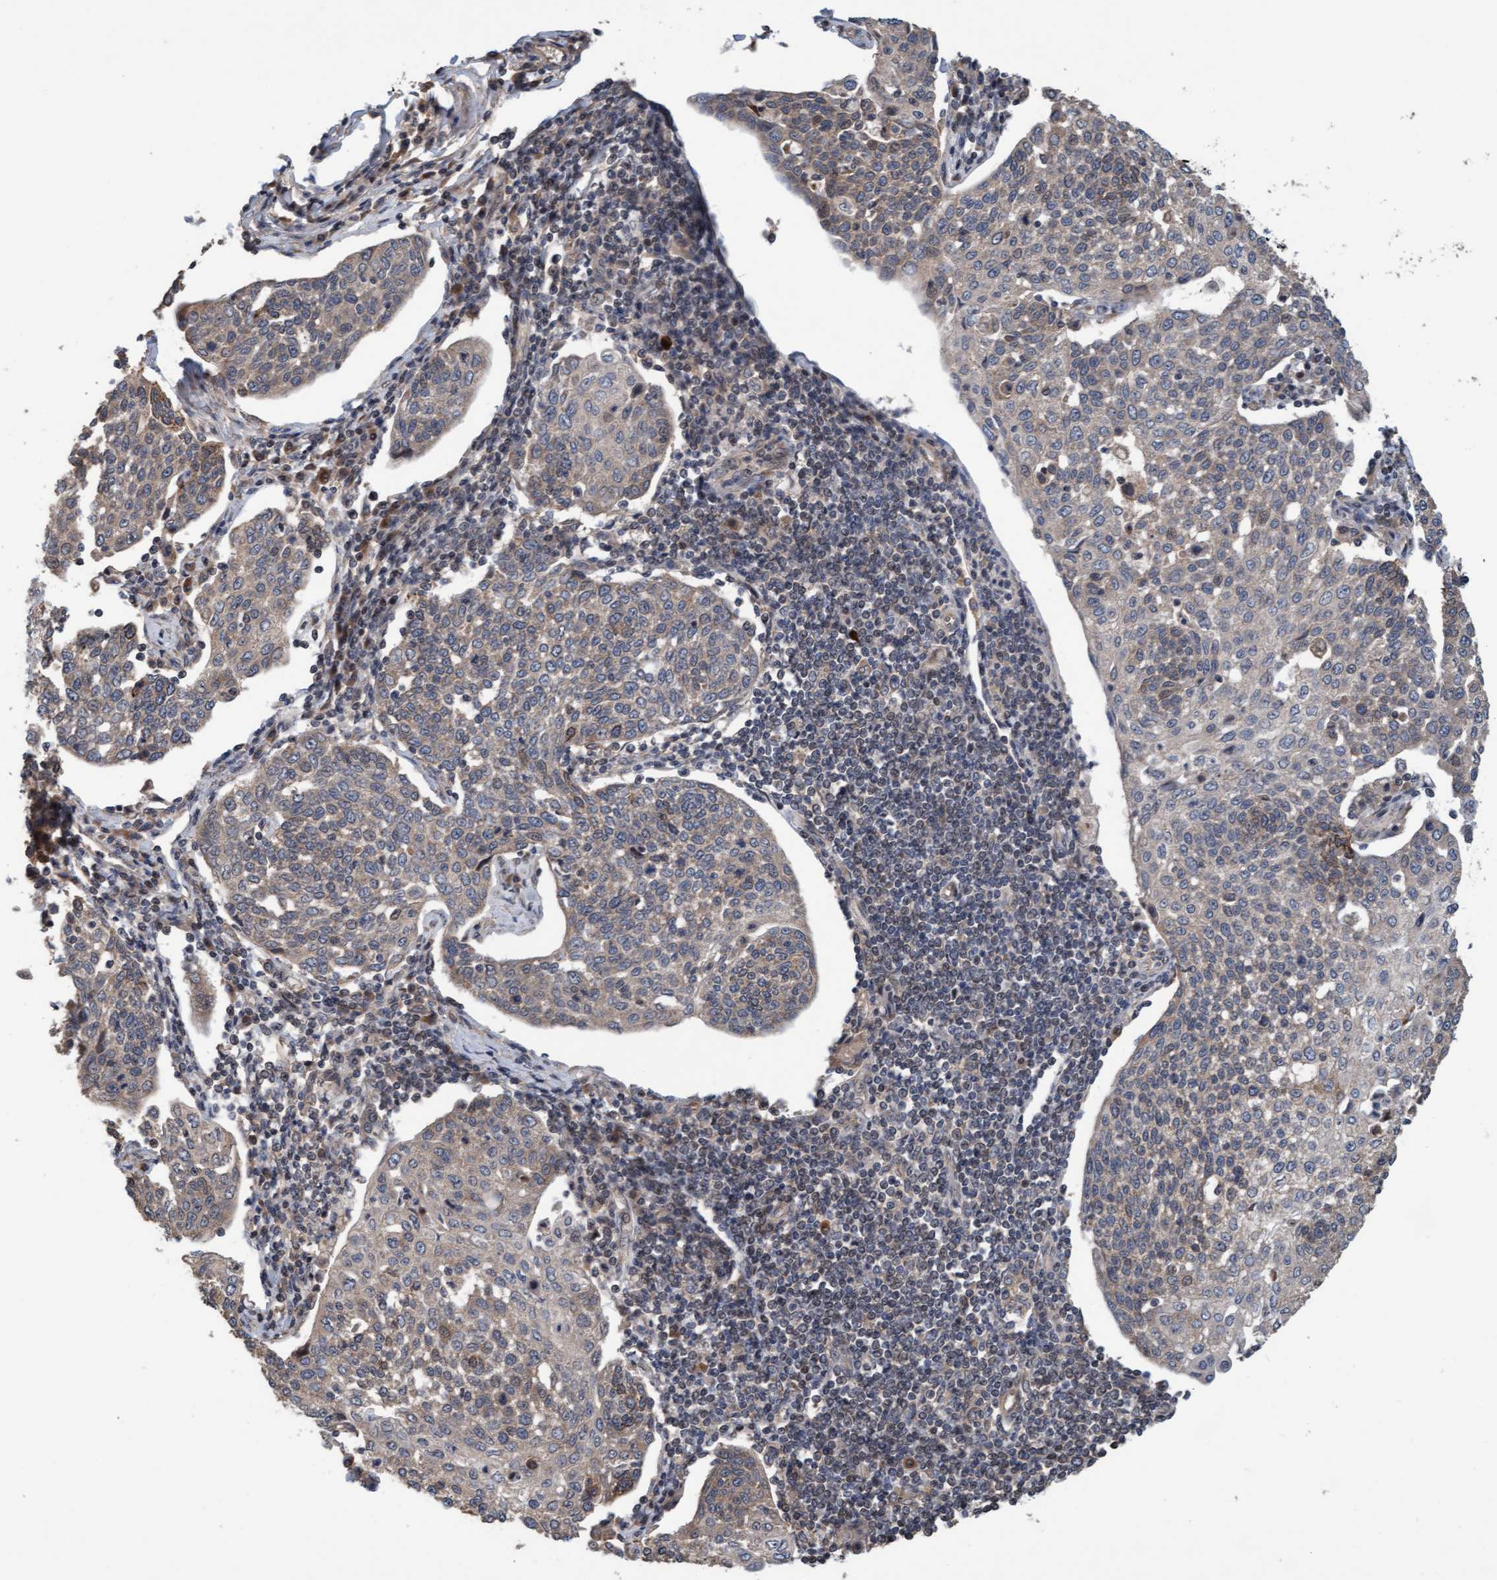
{"staining": {"intensity": "weak", "quantity": "25%-75%", "location": "cytoplasmic/membranous"}, "tissue": "cervical cancer", "cell_type": "Tumor cells", "image_type": "cancer", "snomed": [{"axis": "morphology", "description": "Squamous cell carcinoma, NOS"}, {"axis": "topography", "description": "Cervix"}], "caption": "Cervical cancer tissue shows weak cytoplasmic/membranous expression in about 25%-75% of tumor cells, visualized by immunohistochemistry. The protein of interest is stained brown, and the nuclei are stained in blue (DAB (3,3'-diaminobenzidine) IHC with brightfield microscopy, high magnification).", "gene": "MLXIP", "patient": {"sex": "female", "age": 34}}